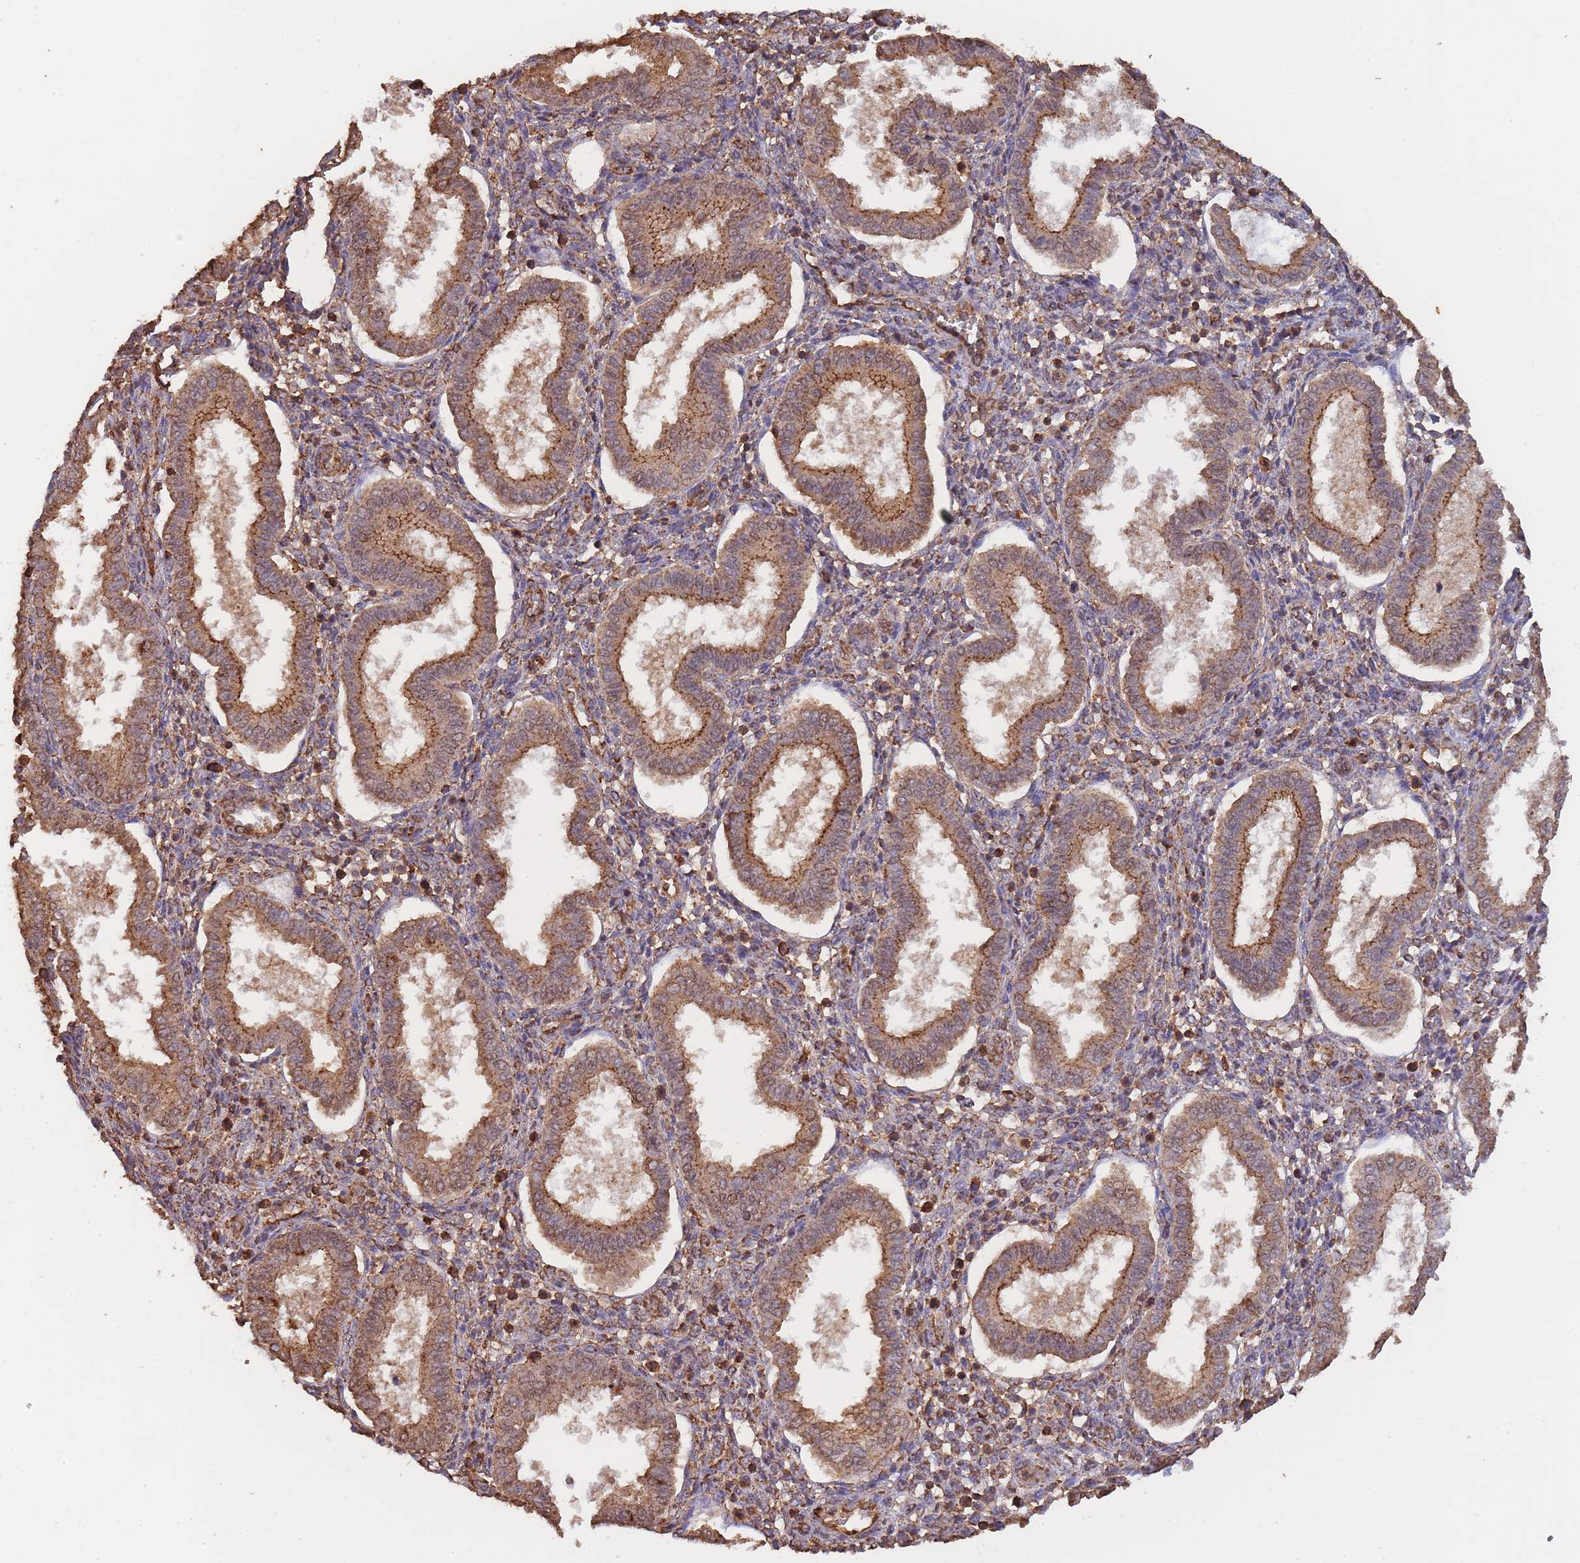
{"staining": {"intensity": "moderate", "quantity": "25%-75%", "location": "cytoplasmic/membranous"}, "tissue": "endometrium", "cell_type": "Cells in endometrial stroma", "image_type": "normal", "snomed": [{"axis": "morphology", "description": "Normal tissue, NOS"}, {"axis": "topography", "description": "Endometrium"}], "caption": "Brown immunohistochemical staining in normal endometrium shows moderate cytoplasmic/membranous staining in about 25%-75% of cells in endometrial stroma.", "gene": "METRN", "patient": {"sex": "female", "age": 24}}